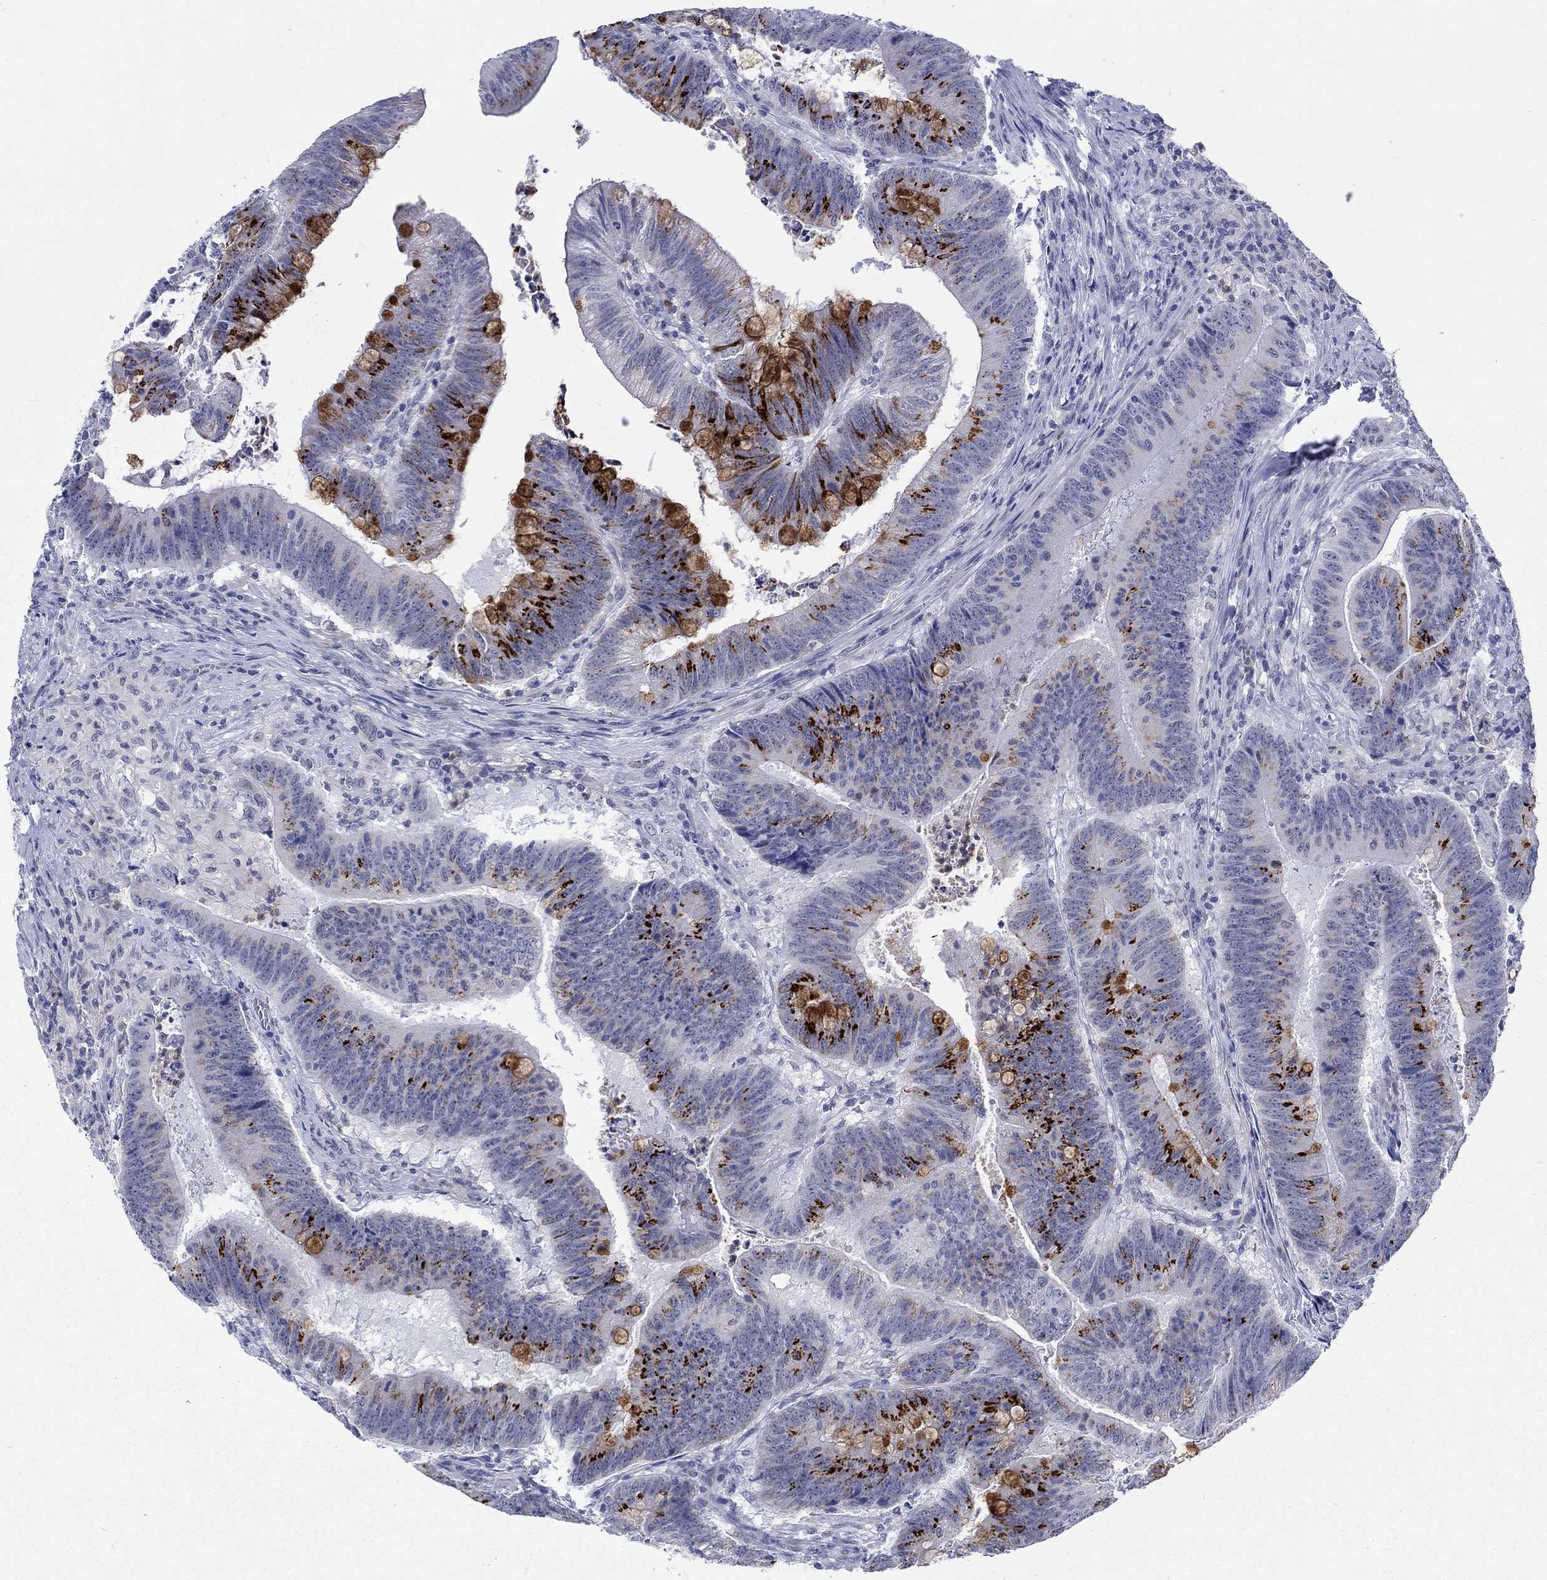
{"staining": {"intensity": "strong", "quantity": "<25%", "location": "cytoplasmic/membranous"}, "tissue": "colorectal cancer", "cell_type": "Tumor cells", "image_type": "cancer", "snomed": [{"axis": "morphology", "description": "Adenocarcinoma, NOS"}, {"axis": "topography", "description": "Colon"}], "caption": "Tumor cells exhibit medium levels of strong cytoplasmic/membranous positivity in approximately <25% of cells in colorectal cancer.", "gene": "ST6GALNAC1", "patient": {"sex": "female", "age": 87}}